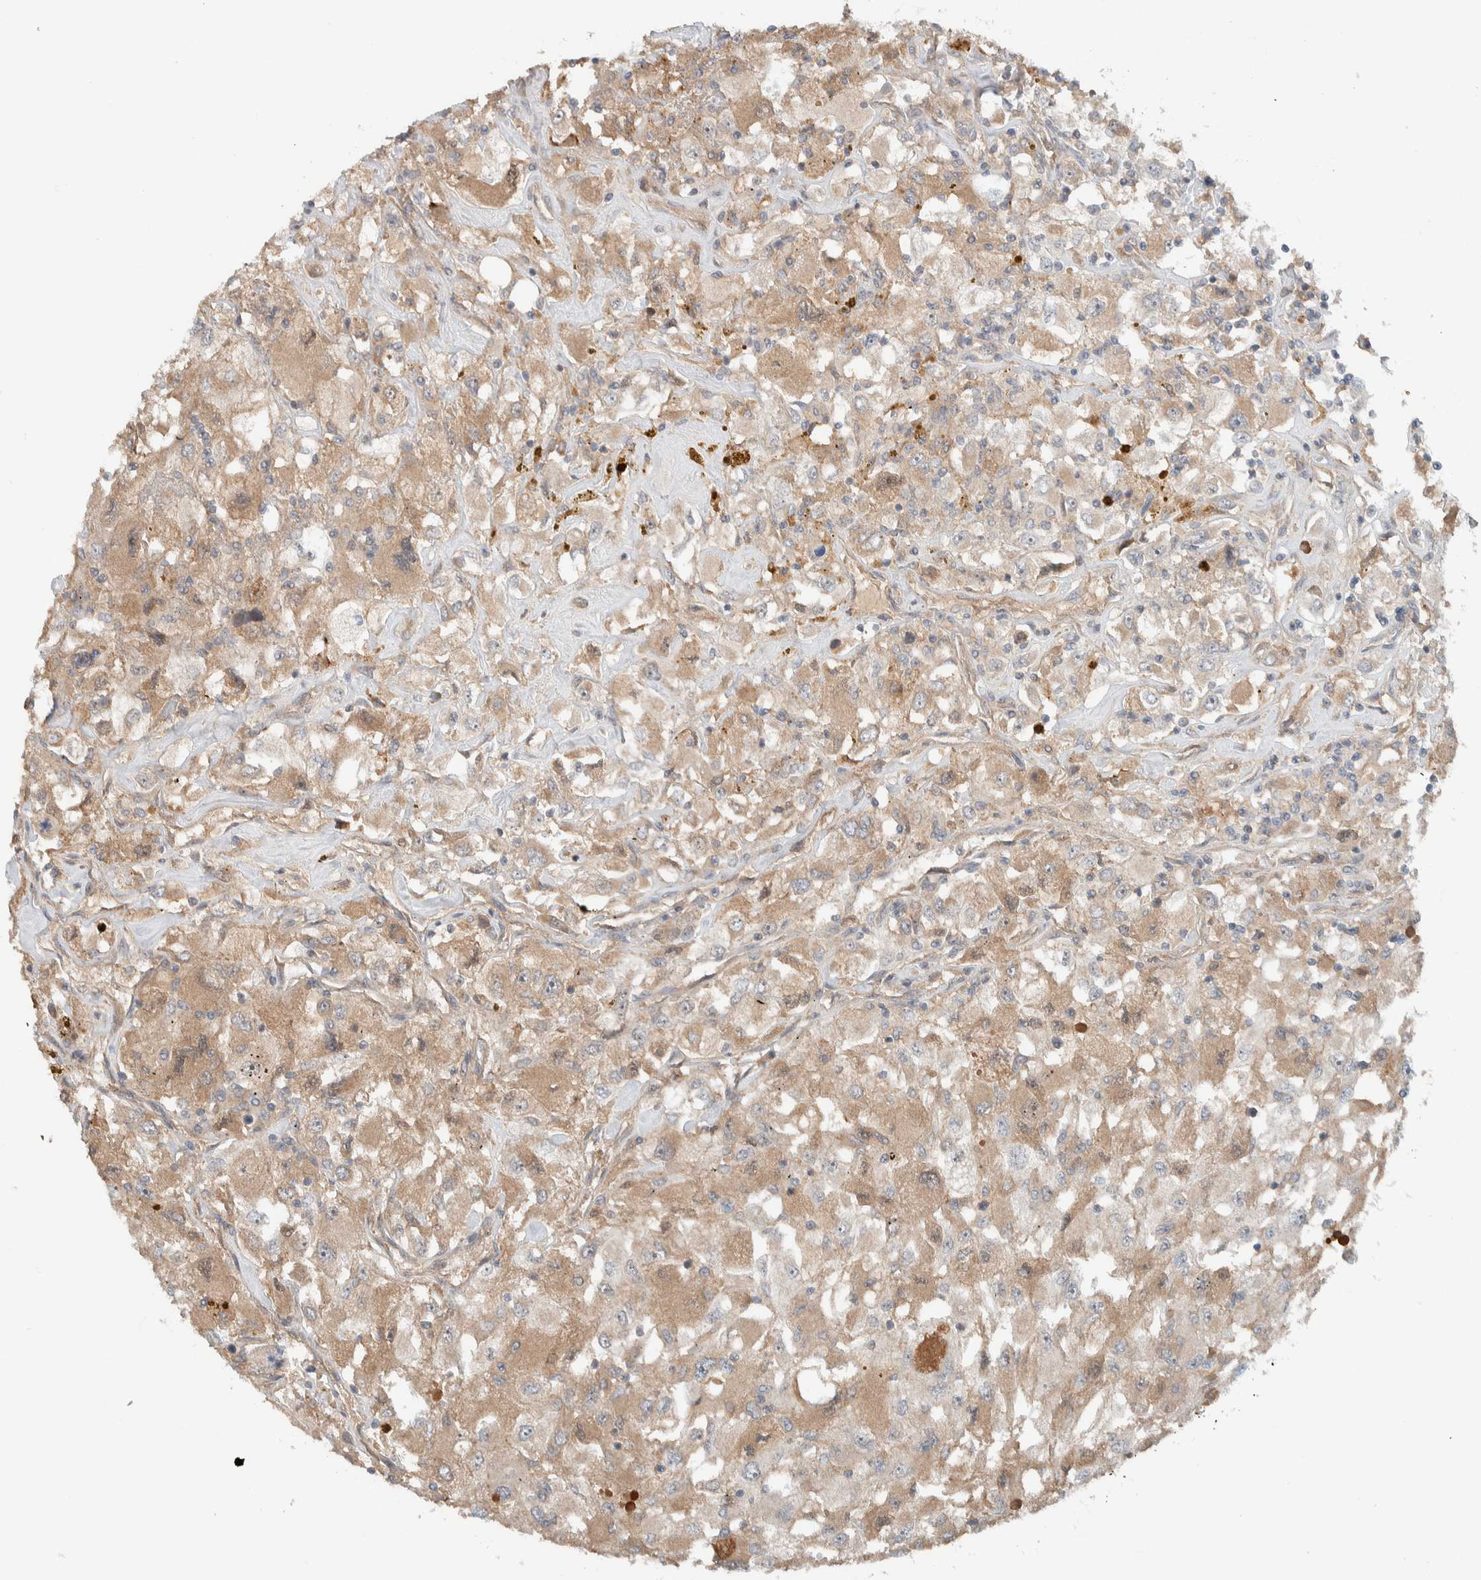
{"staining": {"intensity": "weak", "quantity": ">75%", "location": "cytoplasmic/membranous"}, "tissue": "renal cancer", "cell_type": "Tumor cells", "image_type": "cancer", "snomed": [{"axis": "morphology", "description": "Adenocarcinoma, NOS"}, {"axis": "topography", "description": "Kidney"}], "caption": "Human renal adenocarcinoma stained with a protein marker shows weak staining in tumor cells.", "gene": "ARMC7", "patient": {"sex": "female", "age": 52}}